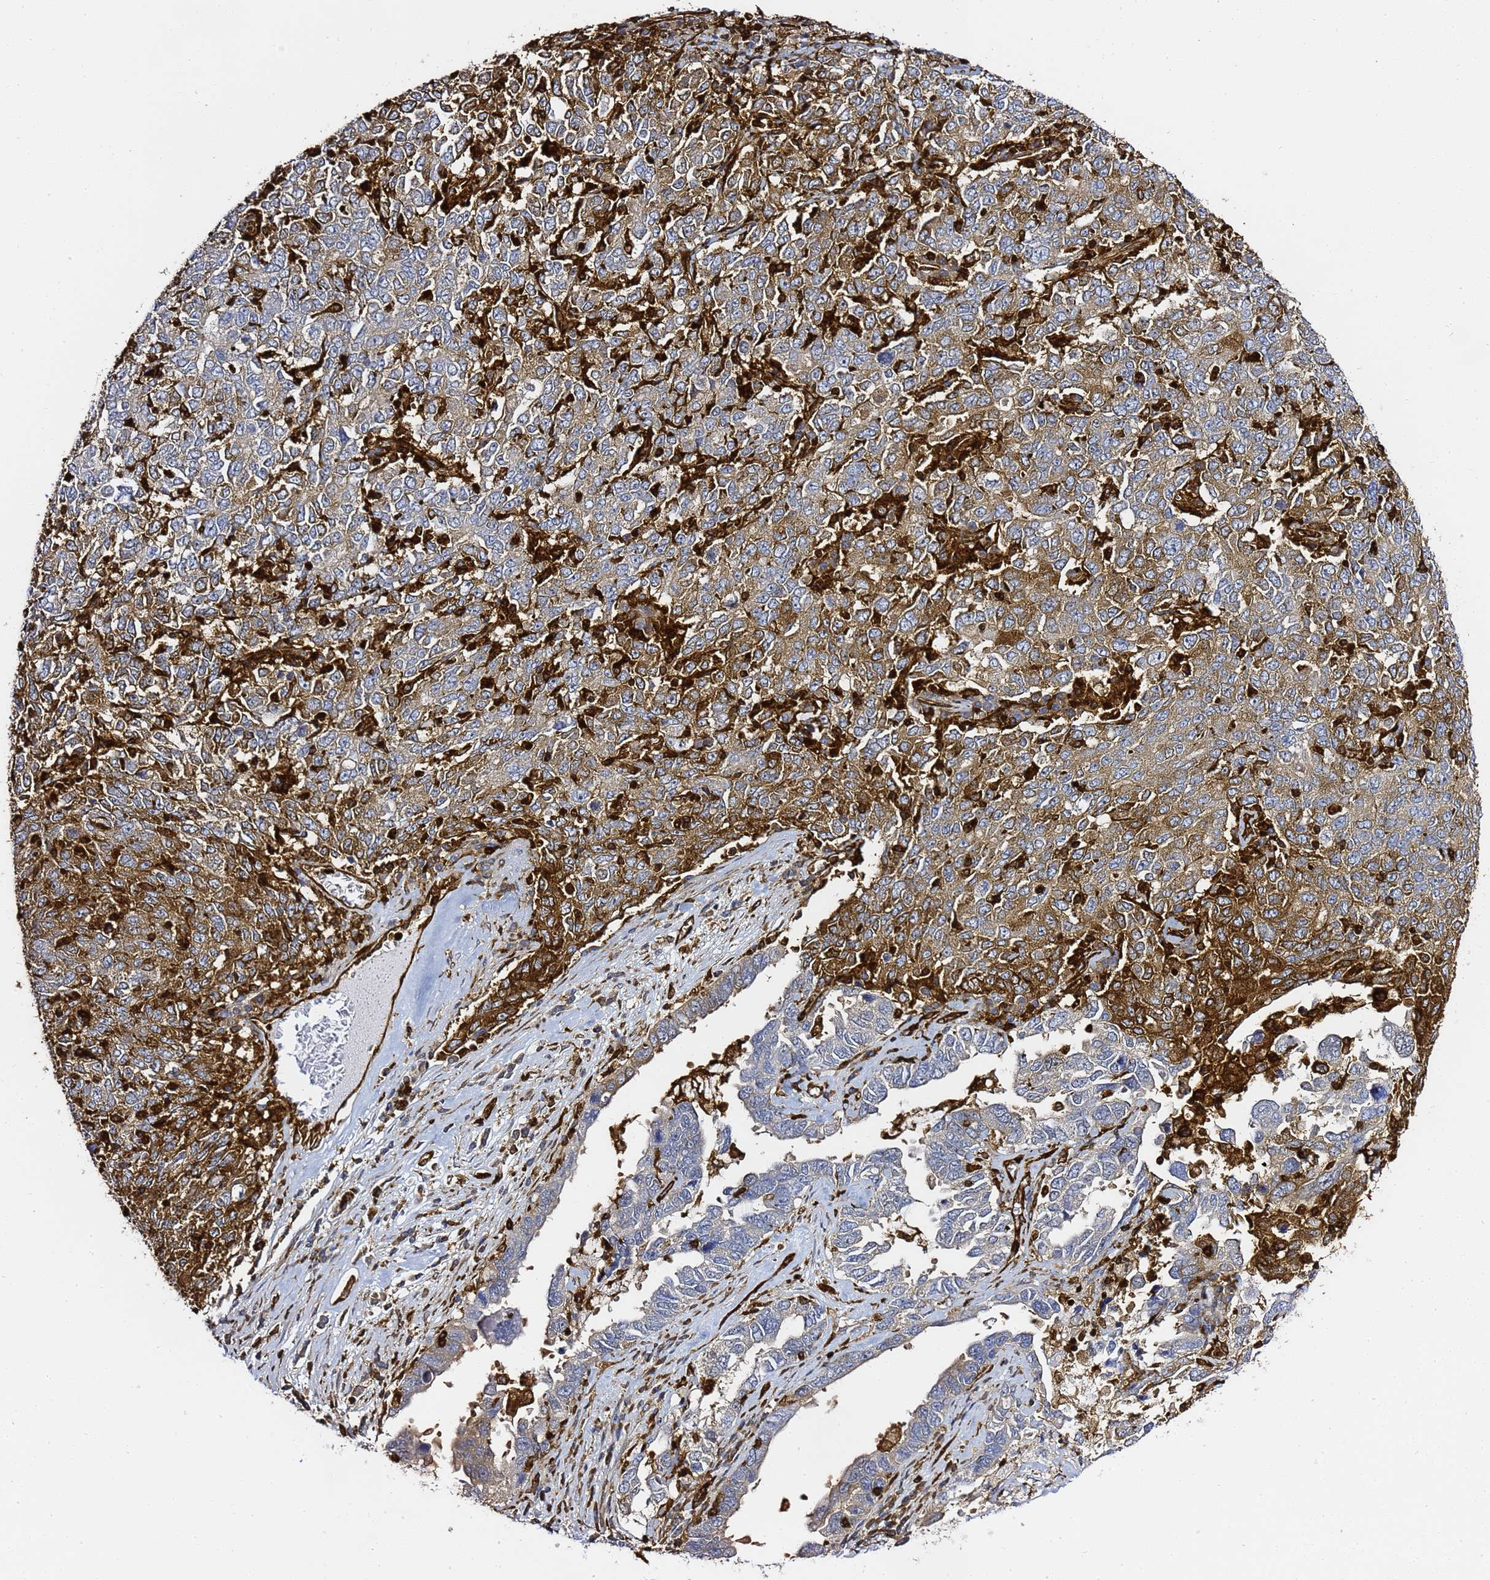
{"staining": {"intensity": "moderate", "quantity": "25%-75%", "location": "cytoplasmic/membranous"}, "tissue": "ovarian cancer", "cell_type": "Tumor cells", "image_type": "cancer", "snomed": [{"axis": "morphology", "description": "Carcinoma, endometroid"}, {"axis": "topography", "description": "Ovary"}], "caption": "A histopathology image of human endometroid carcinoma (ovarian) stained for a protein reveals moderate cytoplasmic/membranous brown staining in tumor cells. The protein is shown in brown color, while the nuclei are stained blue.", "gene": "ZBTB8OS", "patient": {"sex": "female", "age": 62}}